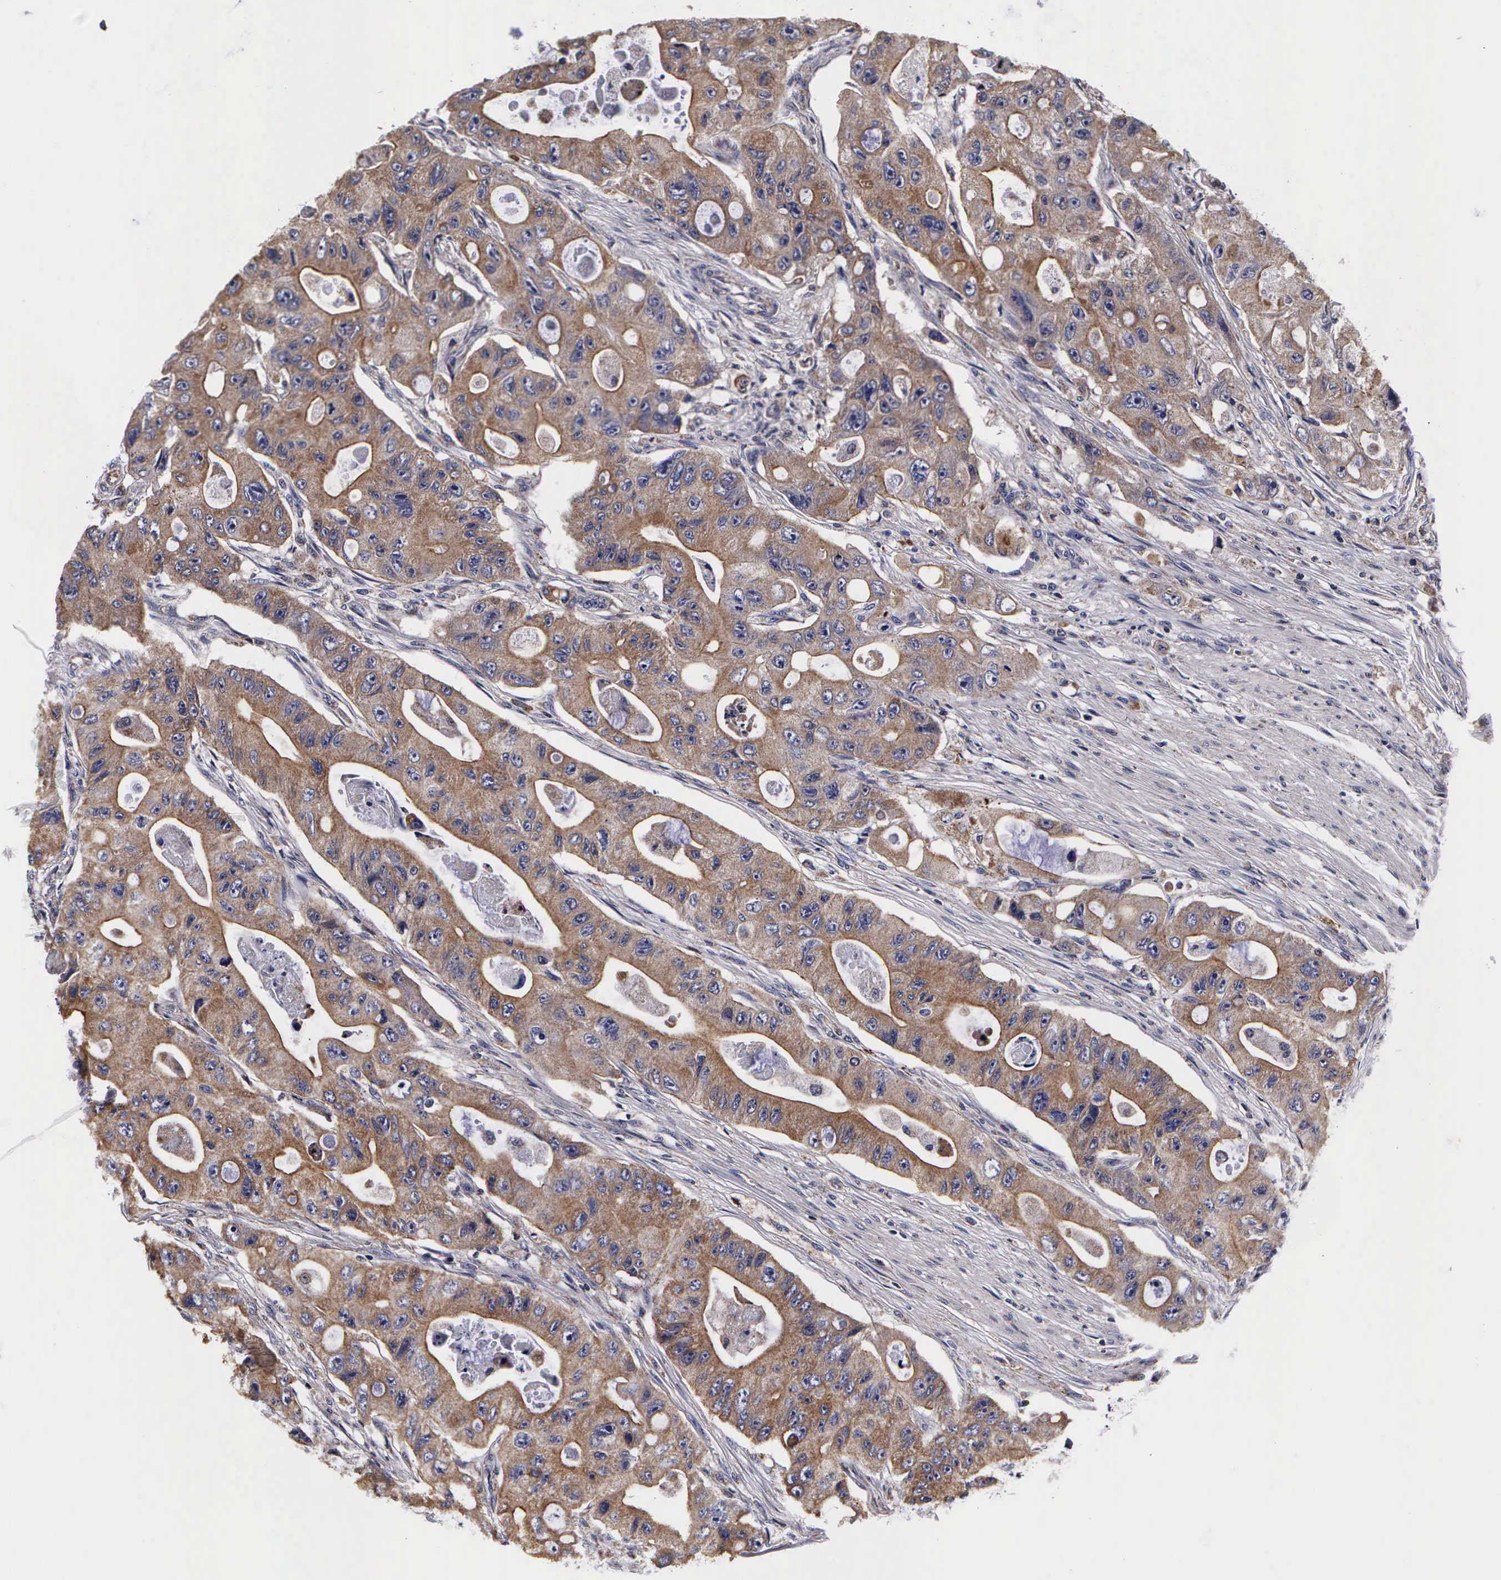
{"staining": {"intensity": "moderate", "quantity": ">75%", "location": "cytoplasmic/membranous"}, "tissue": "colorectal cancer", "cell_type": "Tumor cells", "image_type": "cancer", "snomed": [{"axis": "morphology", "description": "Adenocarcinoma, NOS"}, {"axis": "topography", "description": "Colon"}], "caption": "The histopathology image exhibits staining of colorectal cancer (adenocarcinoma), revealing moderate cytoplasmic/membranous protein expression (brown color) within tumor cells. The protein is shown in brown color, while the nuclei are stained blue.", "gene": "PSMA3", "patient": {"sex": "female", "age": 46}}